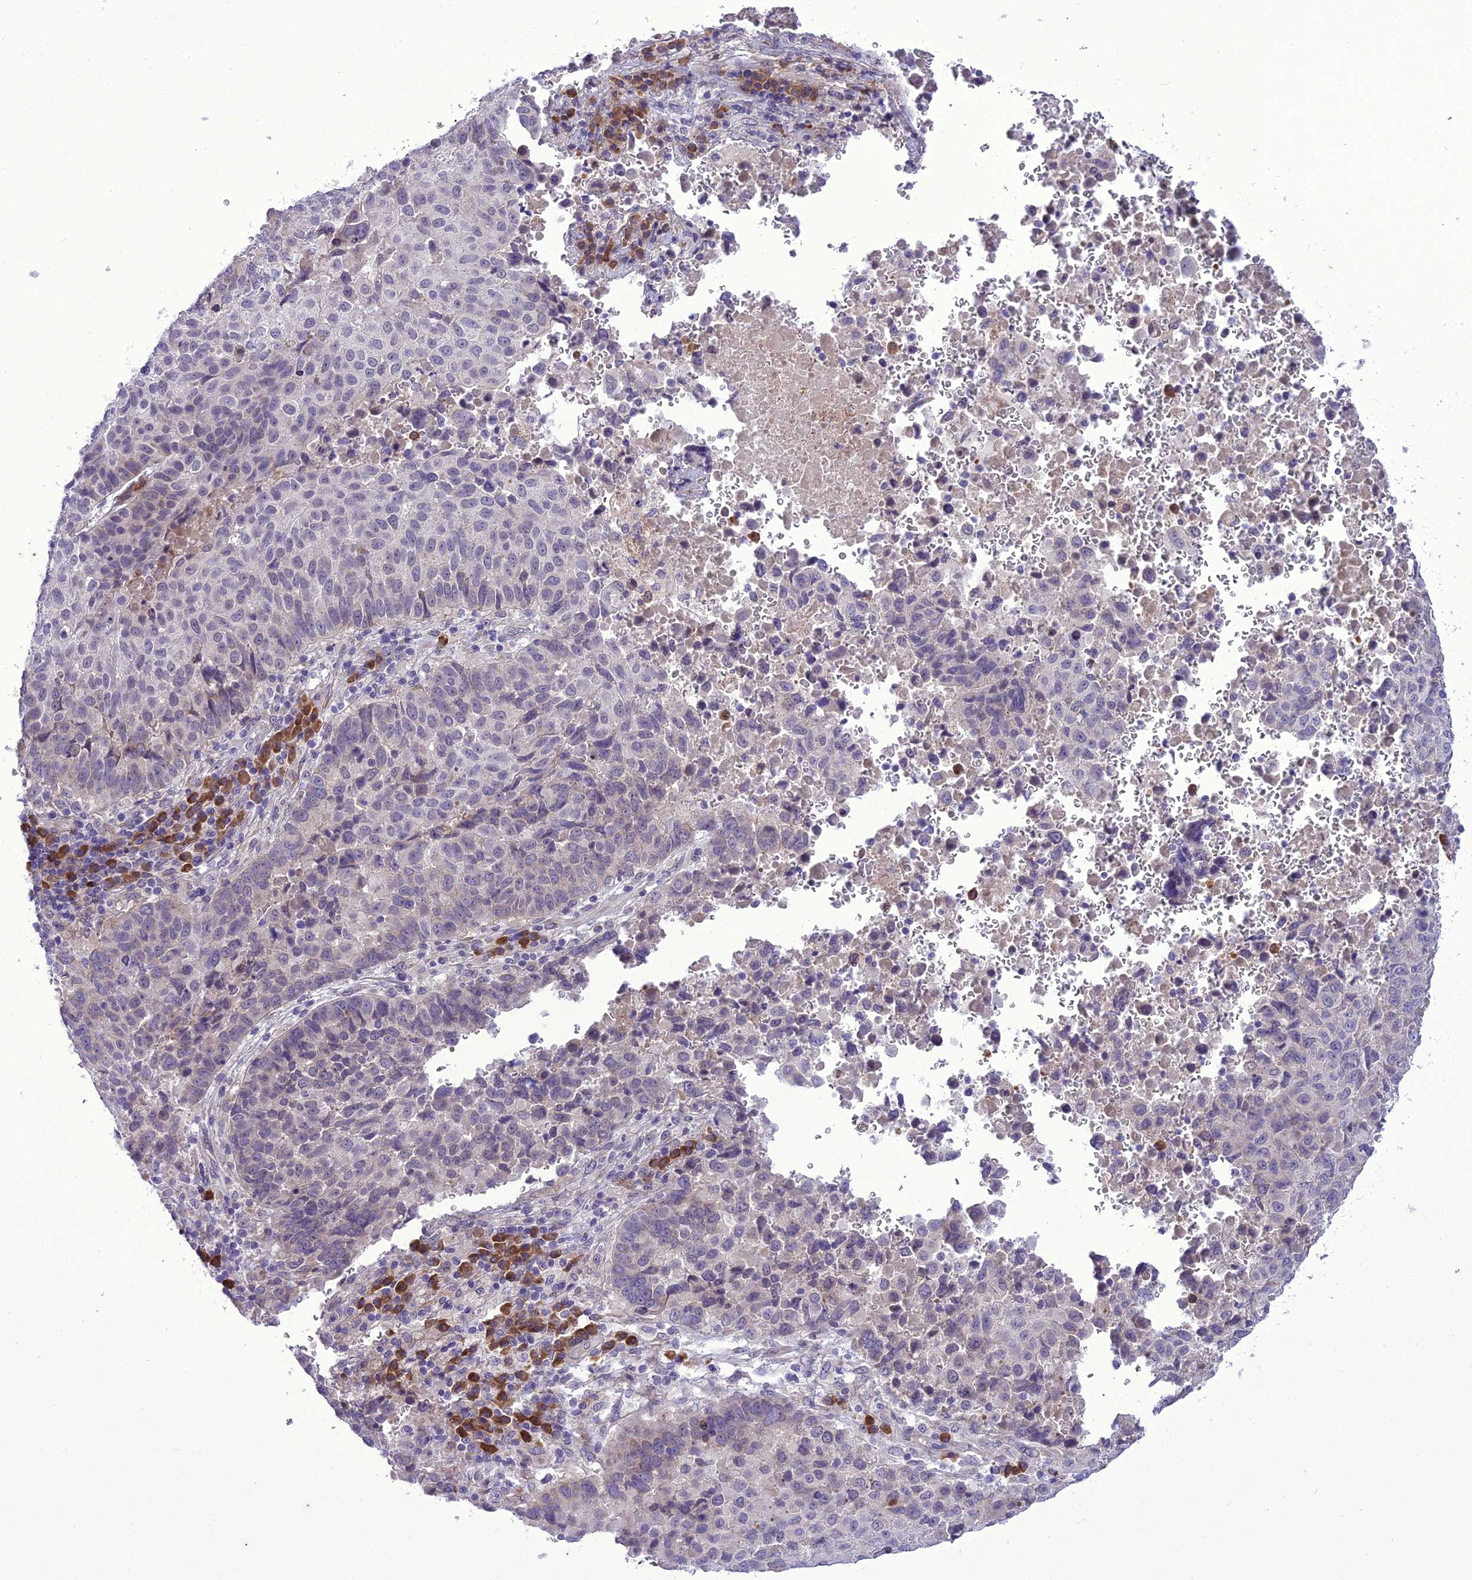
{"staining": {"intensity": "negative", "quantity": "none", "location": "none"}, "tissue": "lung cancer", "cell_type": "Tumor cells", "image_type": "cancer", "snomed": [{"axis": "morphology", "description": "Squamous cell carcinoma, NOS"}, {"axis": "topography", "description": "Lung"}], "caption": "Tumor cells show no significant protein positivity in lung cancer.", "gene": "NEURL2", "patient": {"sex": "male", "age": 73}}